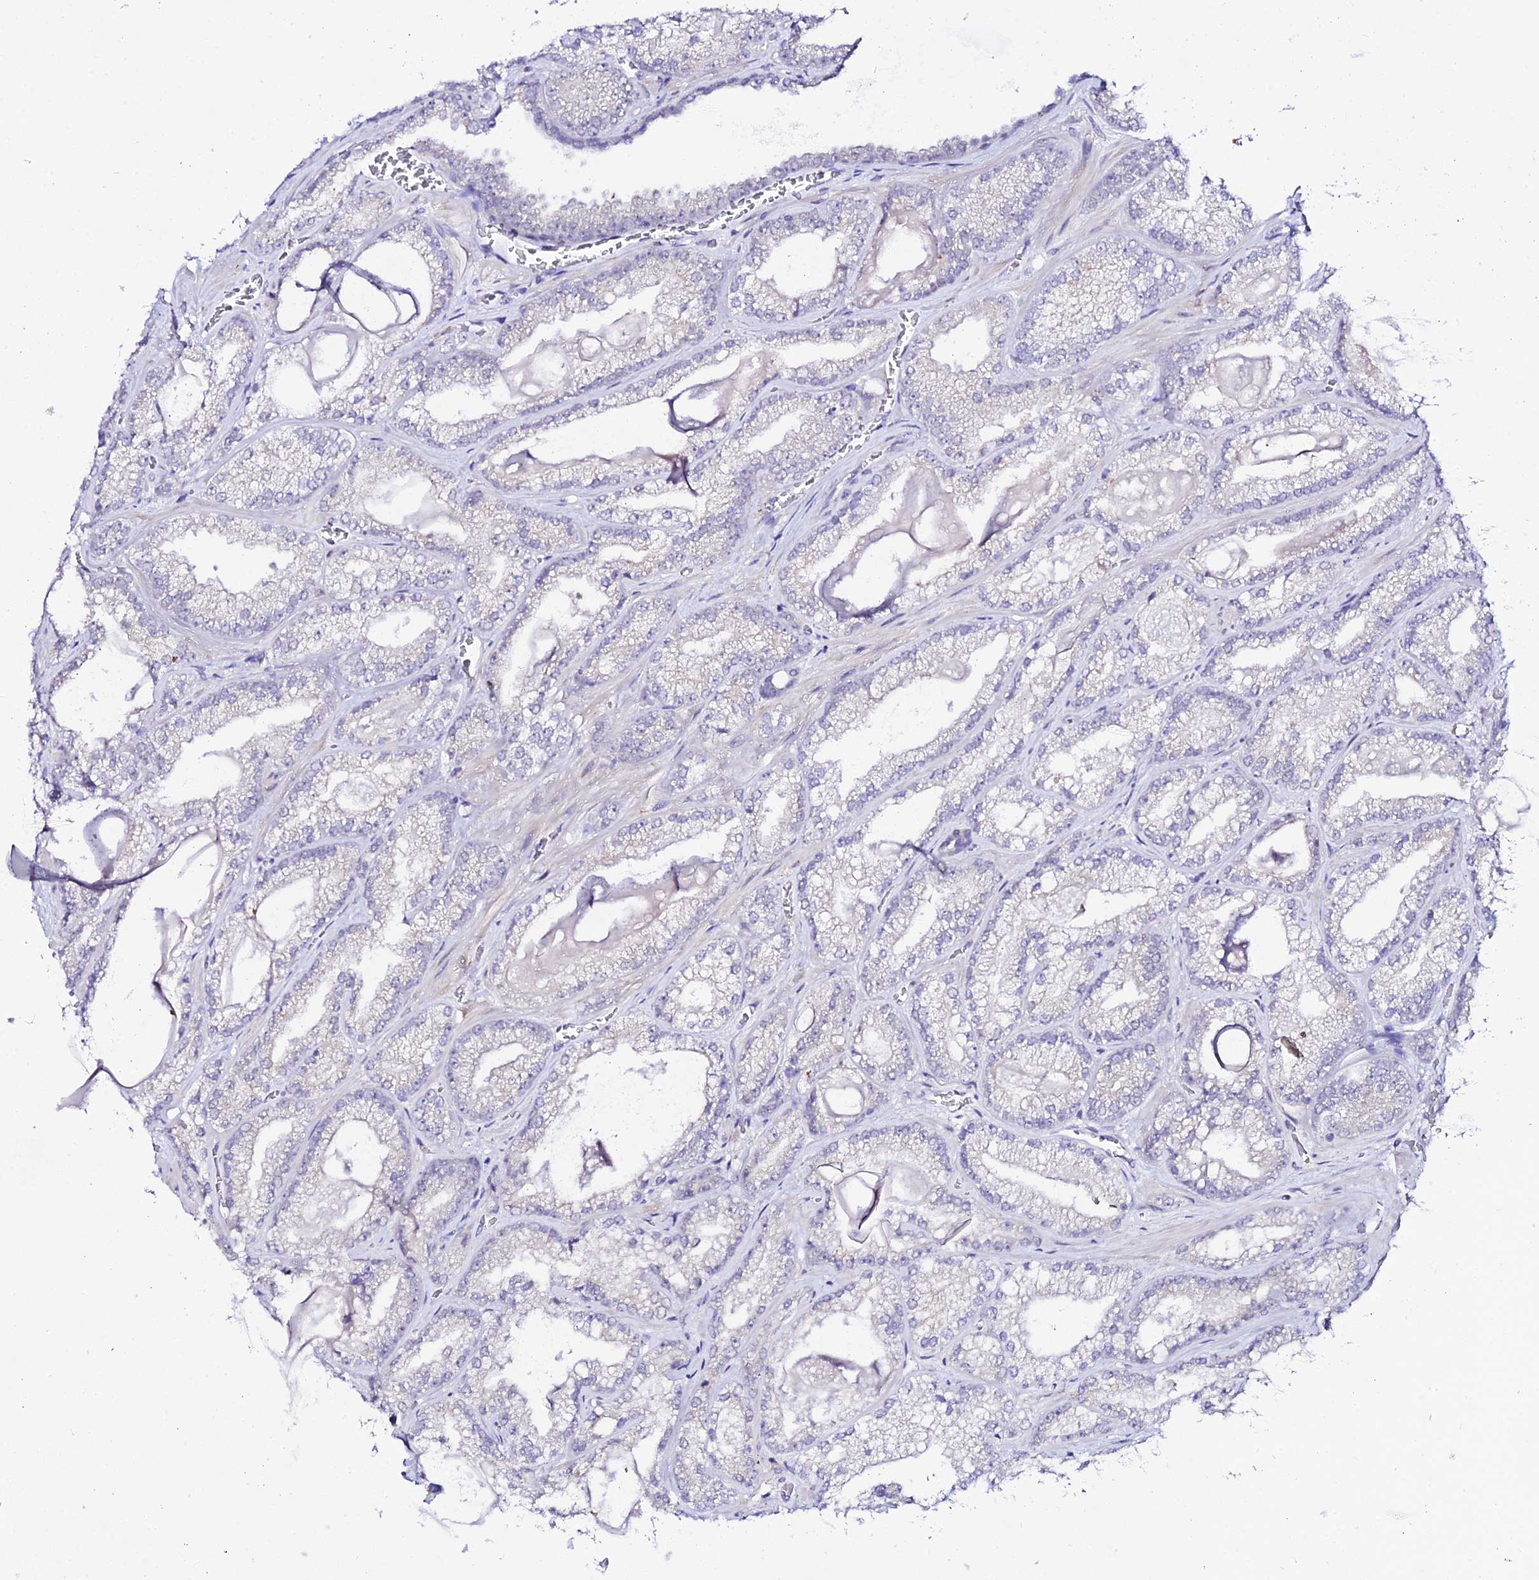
{"staining": {"intensity": "negative", "quantity": "none", "location": "none"}, "tissue": "prostate cancer", "cell_type": "Tumor cells", "image_type": "cancer", "snomed": [{"axis": "morphology", "description": "Adenocarcinoma, Low grade"}, {"axis": "topography", "description": "Prostate"}], "caption": "Immunohistochemical staining of prostate low-grade adenocarcinoma reveals no significant positivity in tumor cells.", "gene": "ATG16L2", "patient": {"sex": "male", "age": 57}}